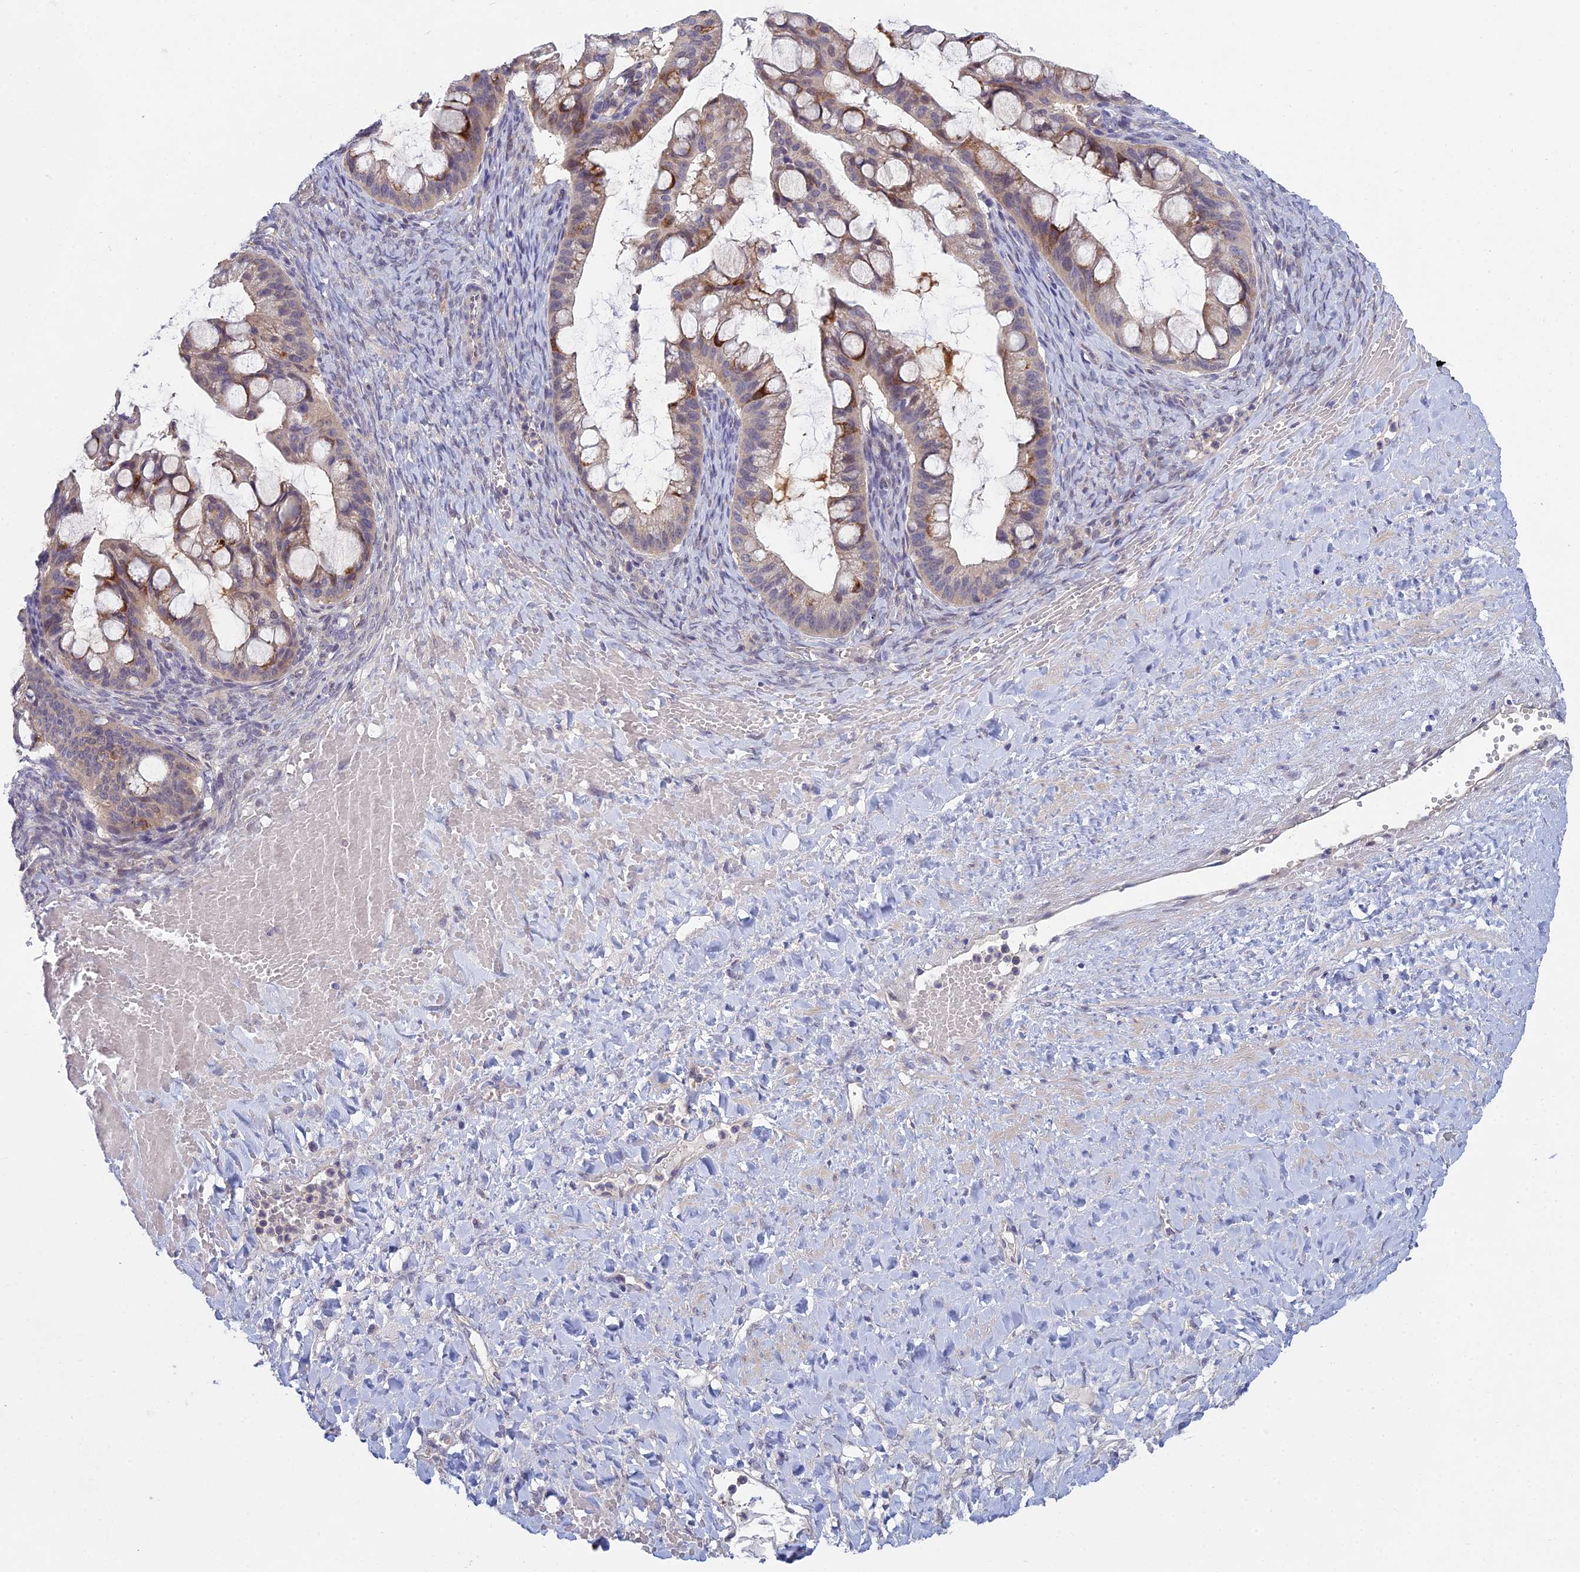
{"staining": {"intensity": "moderate", "quantity": "<25%", "location": "cytoplasmic/membranous"}, "tissue": "ovarian cancer", "cell_type": "Tumor cells", "image_type": "cancer", "snomed": [{"axis": "morphology", "description": "Cystadenocarcinoma, mucinous, NOS"}, {"axis": "topography", "description": "Ovary"}], "caption": "An immunohistochemistry (IHC) micrograph of neoplastic tissue is shown. Protein staining in brown shows moderate cytoplasmic/membranous positivity in ovarian mucinous cystadenocarcinoma within tumor cells. (brown staining indicates protein expression, while blue staining denotes nuclei).", "gene": "METTL26", "patient": {"sex": "female", "age": 73}}